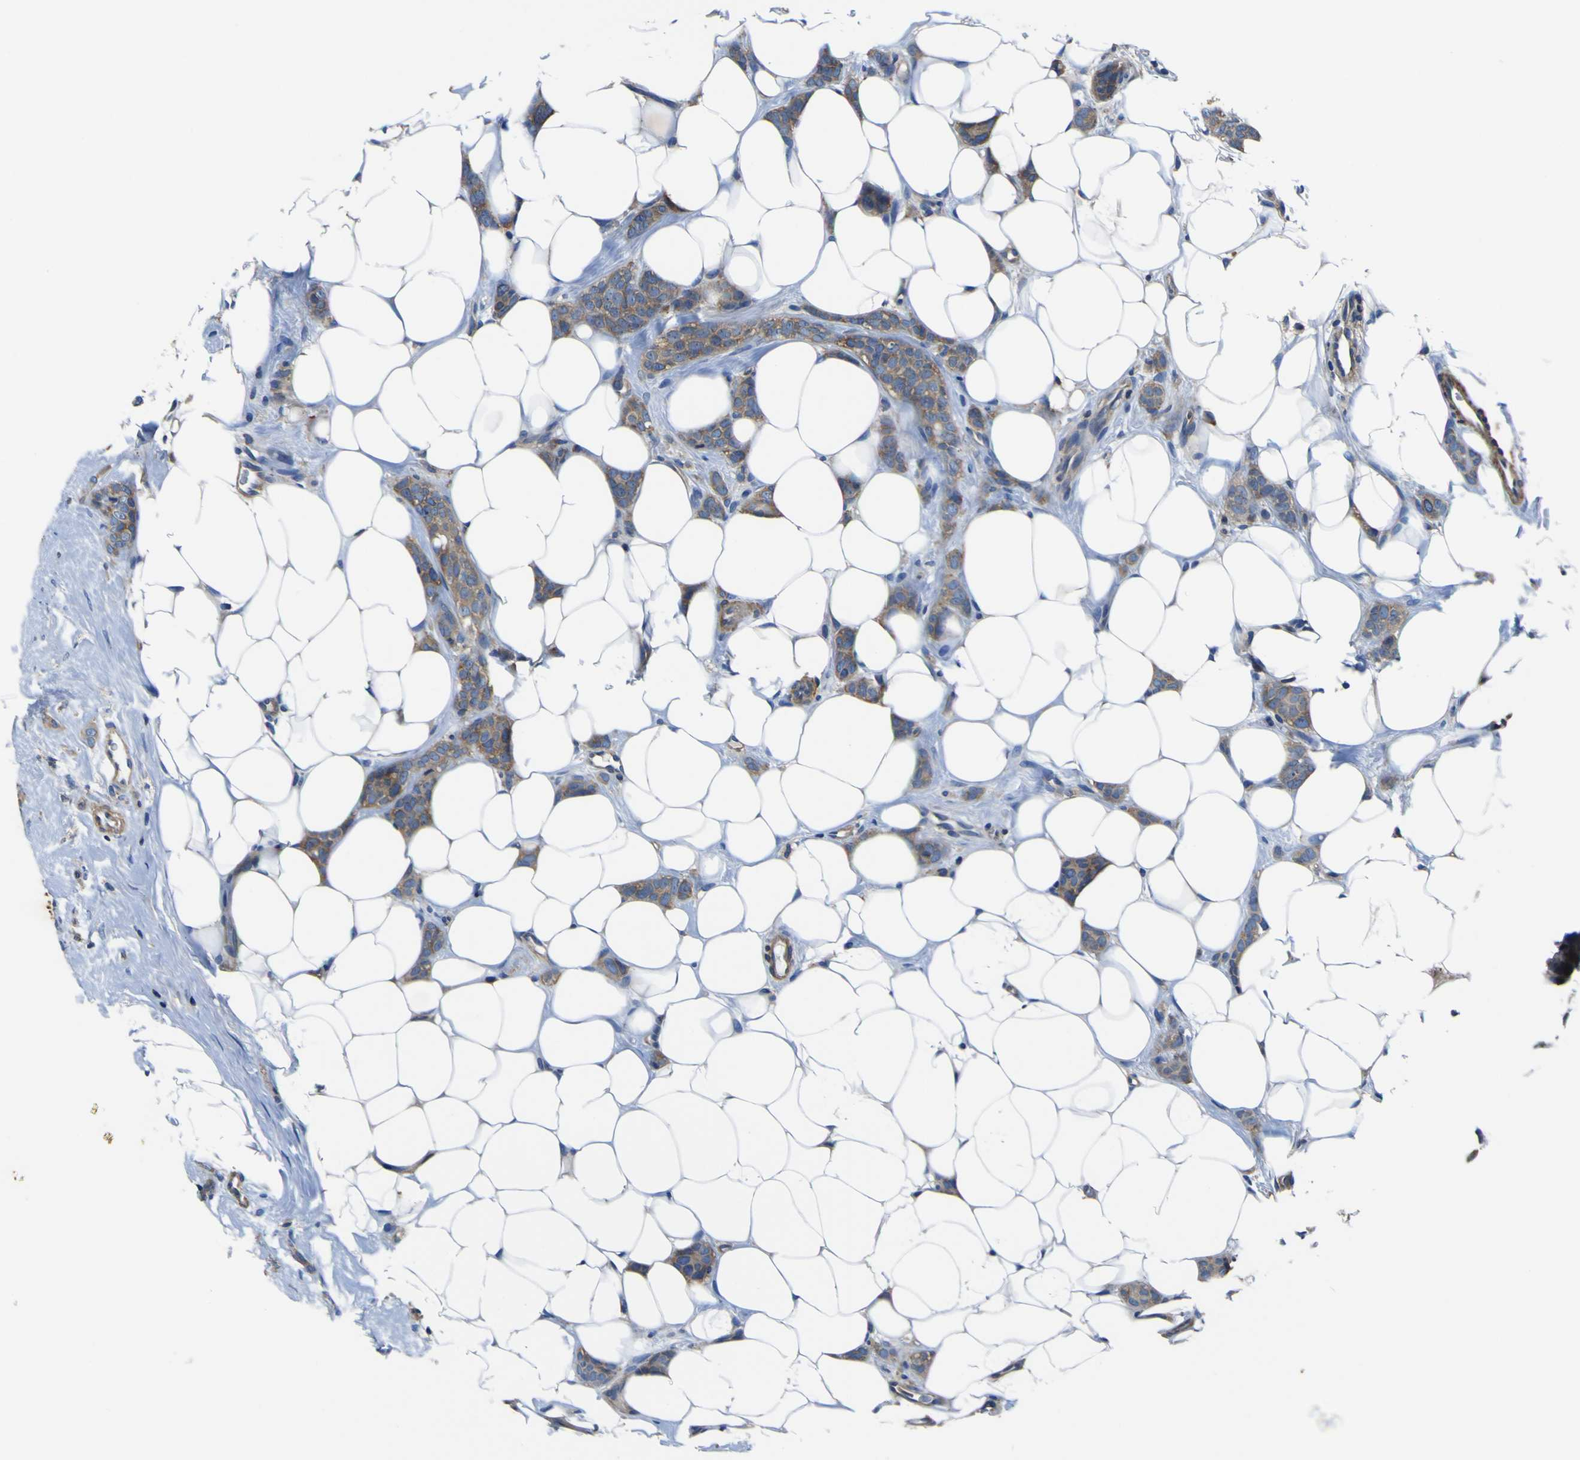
{"staining": {"intensity": "weak", "quantity": ">75%", "location": "cytoplasmic/membranous"}, "tissue": "breast cancer", "cell_type": "Tumor cells", "image_type": "cancer", "snomed": [{"axis": "morphology", "description": "Lobular carcinoma"}, {"axis": "topography", "description": "Skin"}, {"axis": "topography", "description": "Breast"}], "caption": "Tumor cells exhibit low levels of weak cytoplasmic/membranous expression in about >75% of cells in breast cancer (lobular carcinoma).", "gene": "CNR2", "patient": {"sex": "female", "age": 46}}